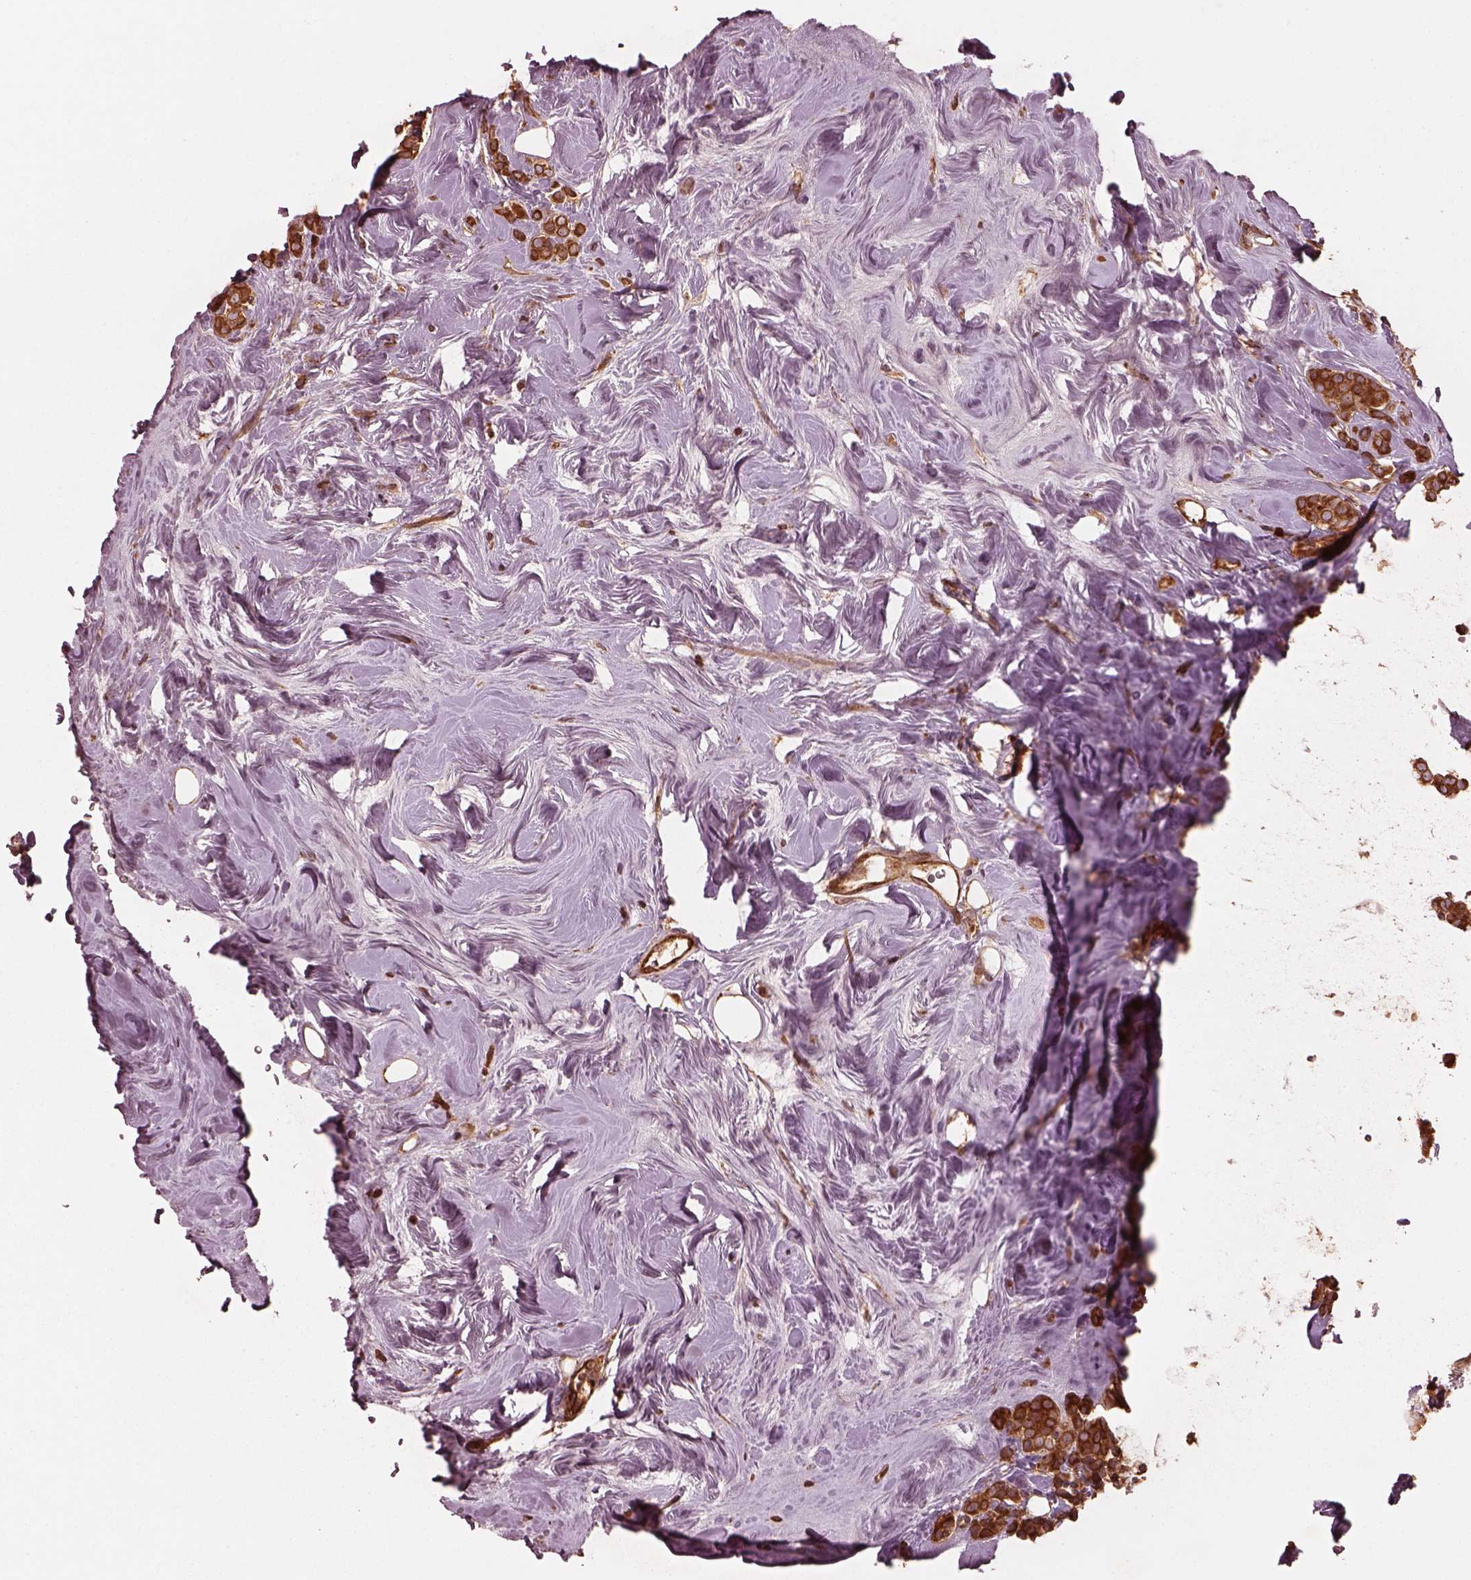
{"staining": {"intensity": "strong", "quantity": ">75%", "location": "cytoplasmic/membranous"}, "tissue": "breast cancer", "cell_type": "Tumor cells", "image_type": "cancer", "snomed": [{"axis": "morphology", "description": "Lobular carcinoma"}, {"axis": "topography", "description": "Breast"}], "caption": "Protein staining displays strong cytoplasmic/membranous positivity in about >75% of tumor cells in breast lobular carcinoma. (Stains: DAB (3,3'-diaminobenzidine) in brown, nuclei in blue, Microscopy: brightfield microscopy at high magnification).", "gene": "PIK3R2", "patient": {"sex": "female", "age": 49}}